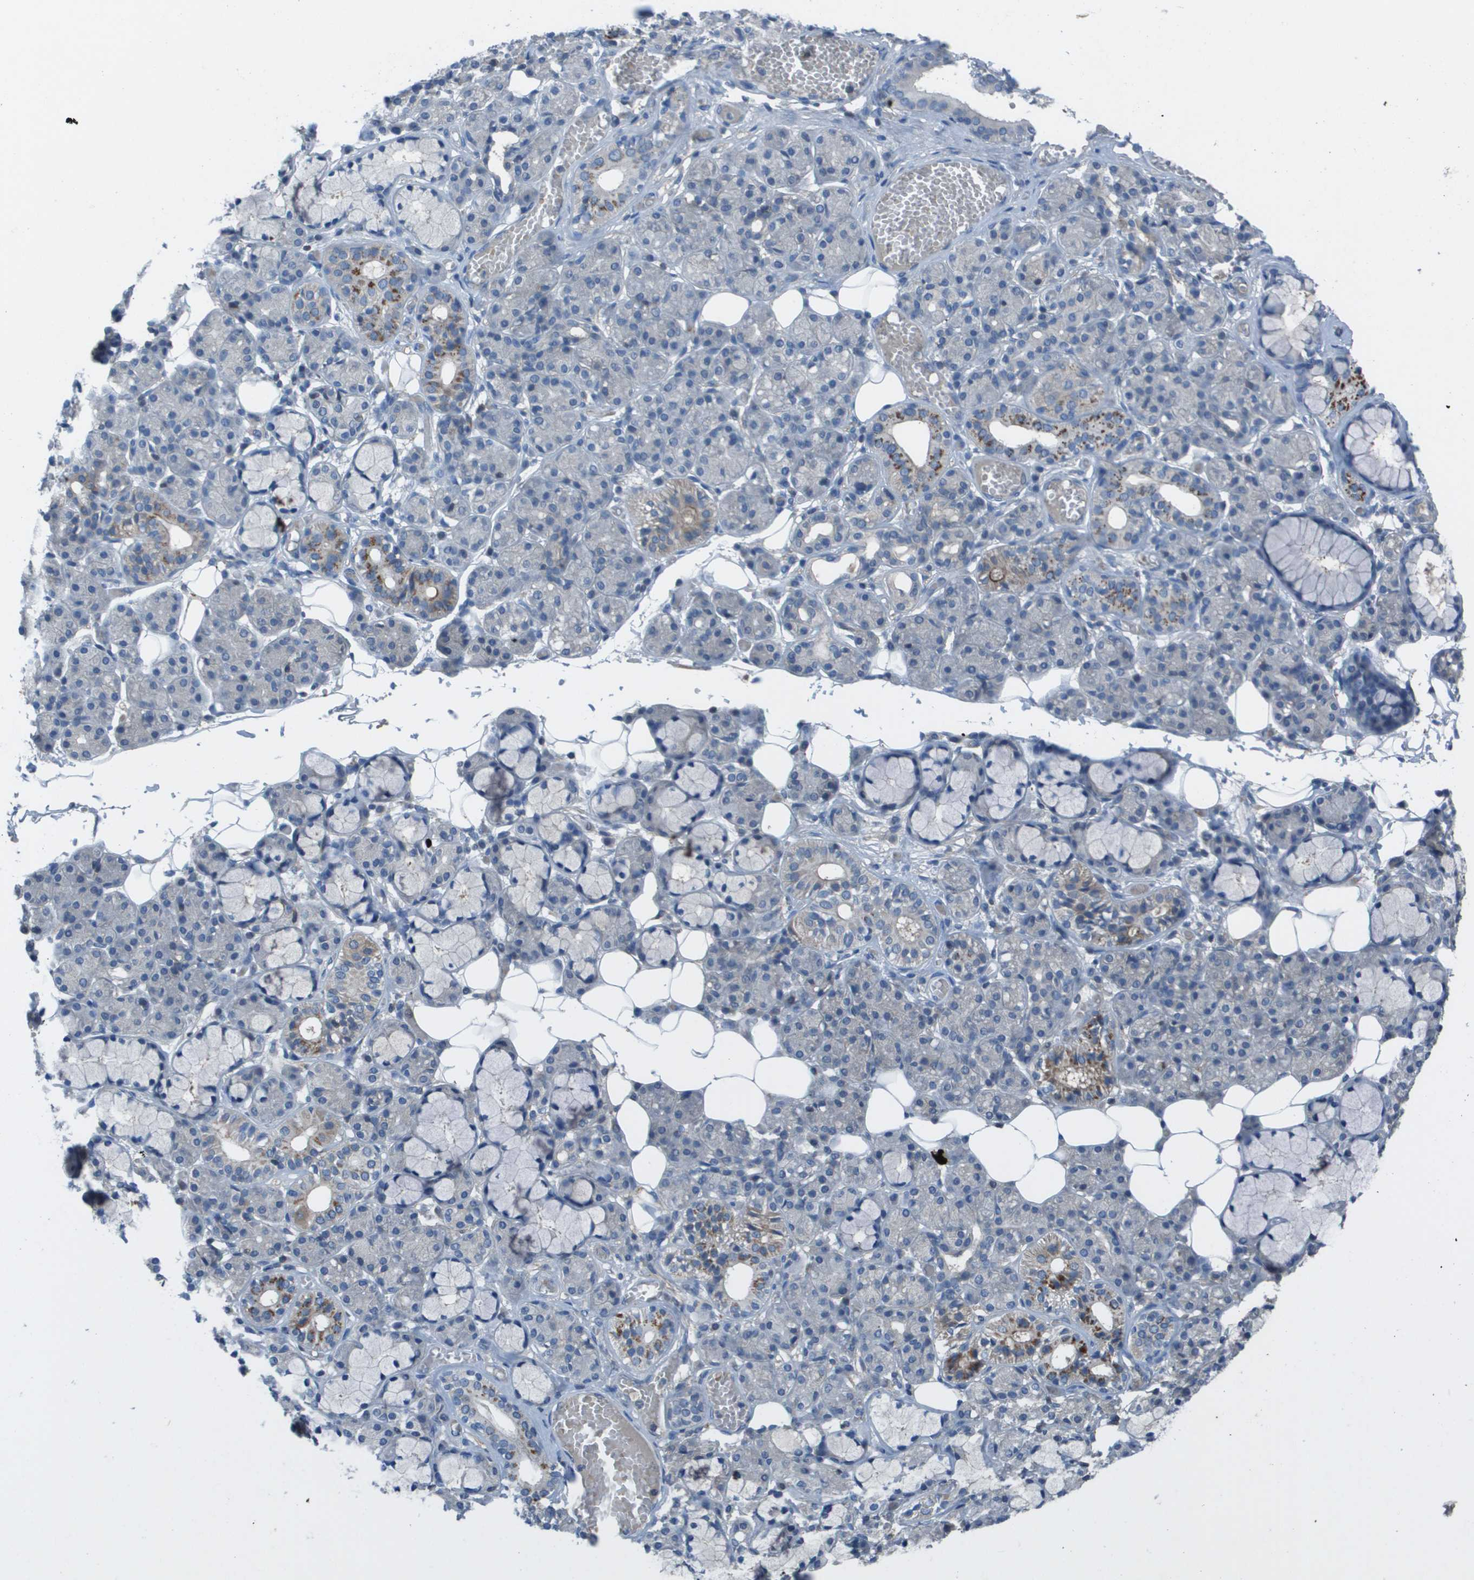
{"staining": {"intensity": "moderate", "quantity": "<25%", "location": "cytoplasmic/membranous"}, "tissue": "salivary gland", "cell_type": "Glandular cells", "image_type": "normal", "snomed": [{"axis": "morphology", "description": "Normal tissue, NOS"}, {"axis": "topography", "description": "Salivary gland"}], "caption": "Immunohistochemical staining of benign salivary gland exhibits <25% levels of moderate cytoplasmic/membranous protein positivity in about <25% of glandular cells.", "gene": "CAMK4", "patient": {"sex": "male", "age": 63}}